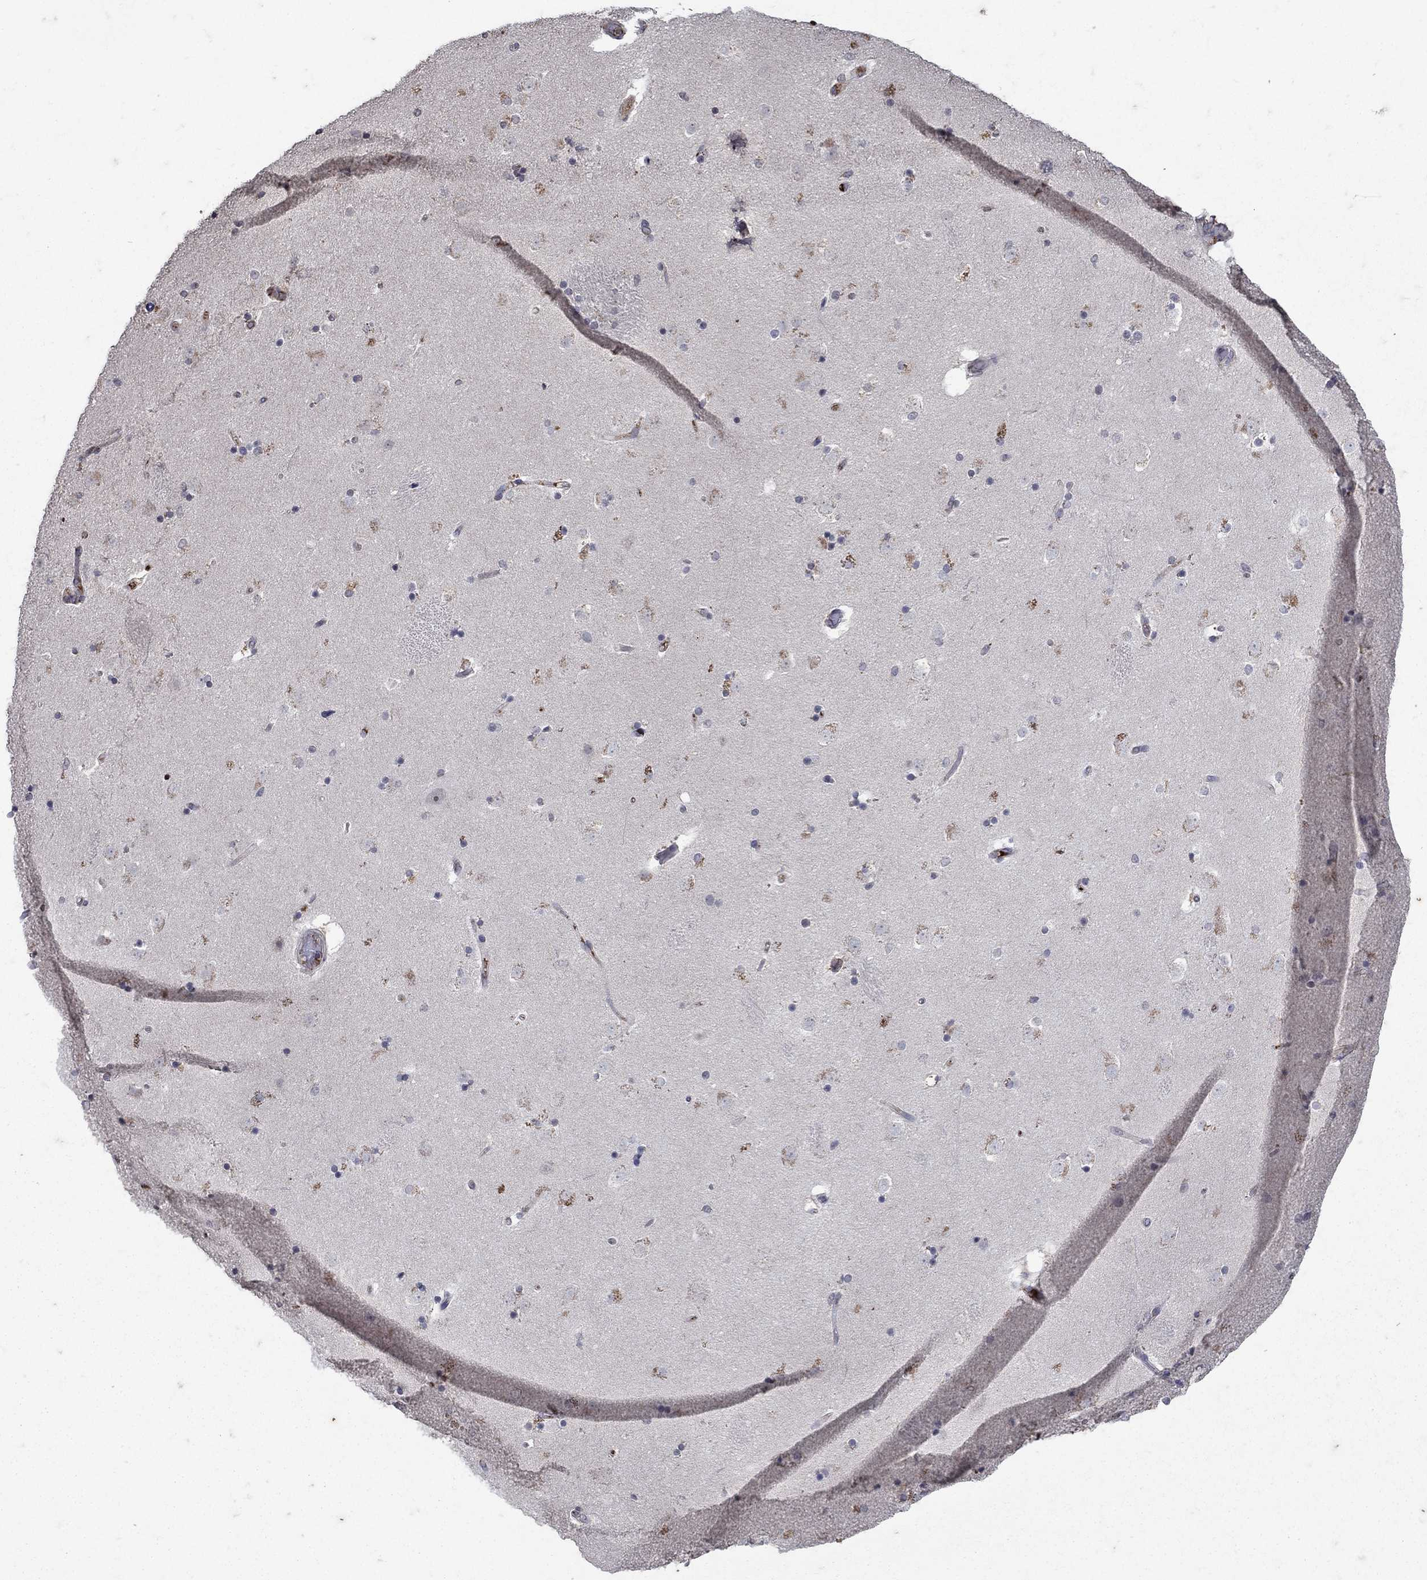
{"staining": {"intensity": "negative", "quantity": "none", "location": "none"}, "tissue": "caudate", "cell_type": "Glial cells", "image_type": "normal", "snomed": [{"axis": "morphology", "description": "Normal tissue, NOS"}, {"axis": "topography", "description": "Lateral ventricle wall"}], "caption": "Normal caudate was stained to show a protein in brown. There is no significant positivity in glial cells. The staining was performed using DAB (3,3'-diaminobenzidine) to visualize the protein expression in brown, while the nuclei were stained in blue with hematoxylin (Magnification: 20x).", "gene": "NPC2", "patient": {"sex": "male", "age": 51}}